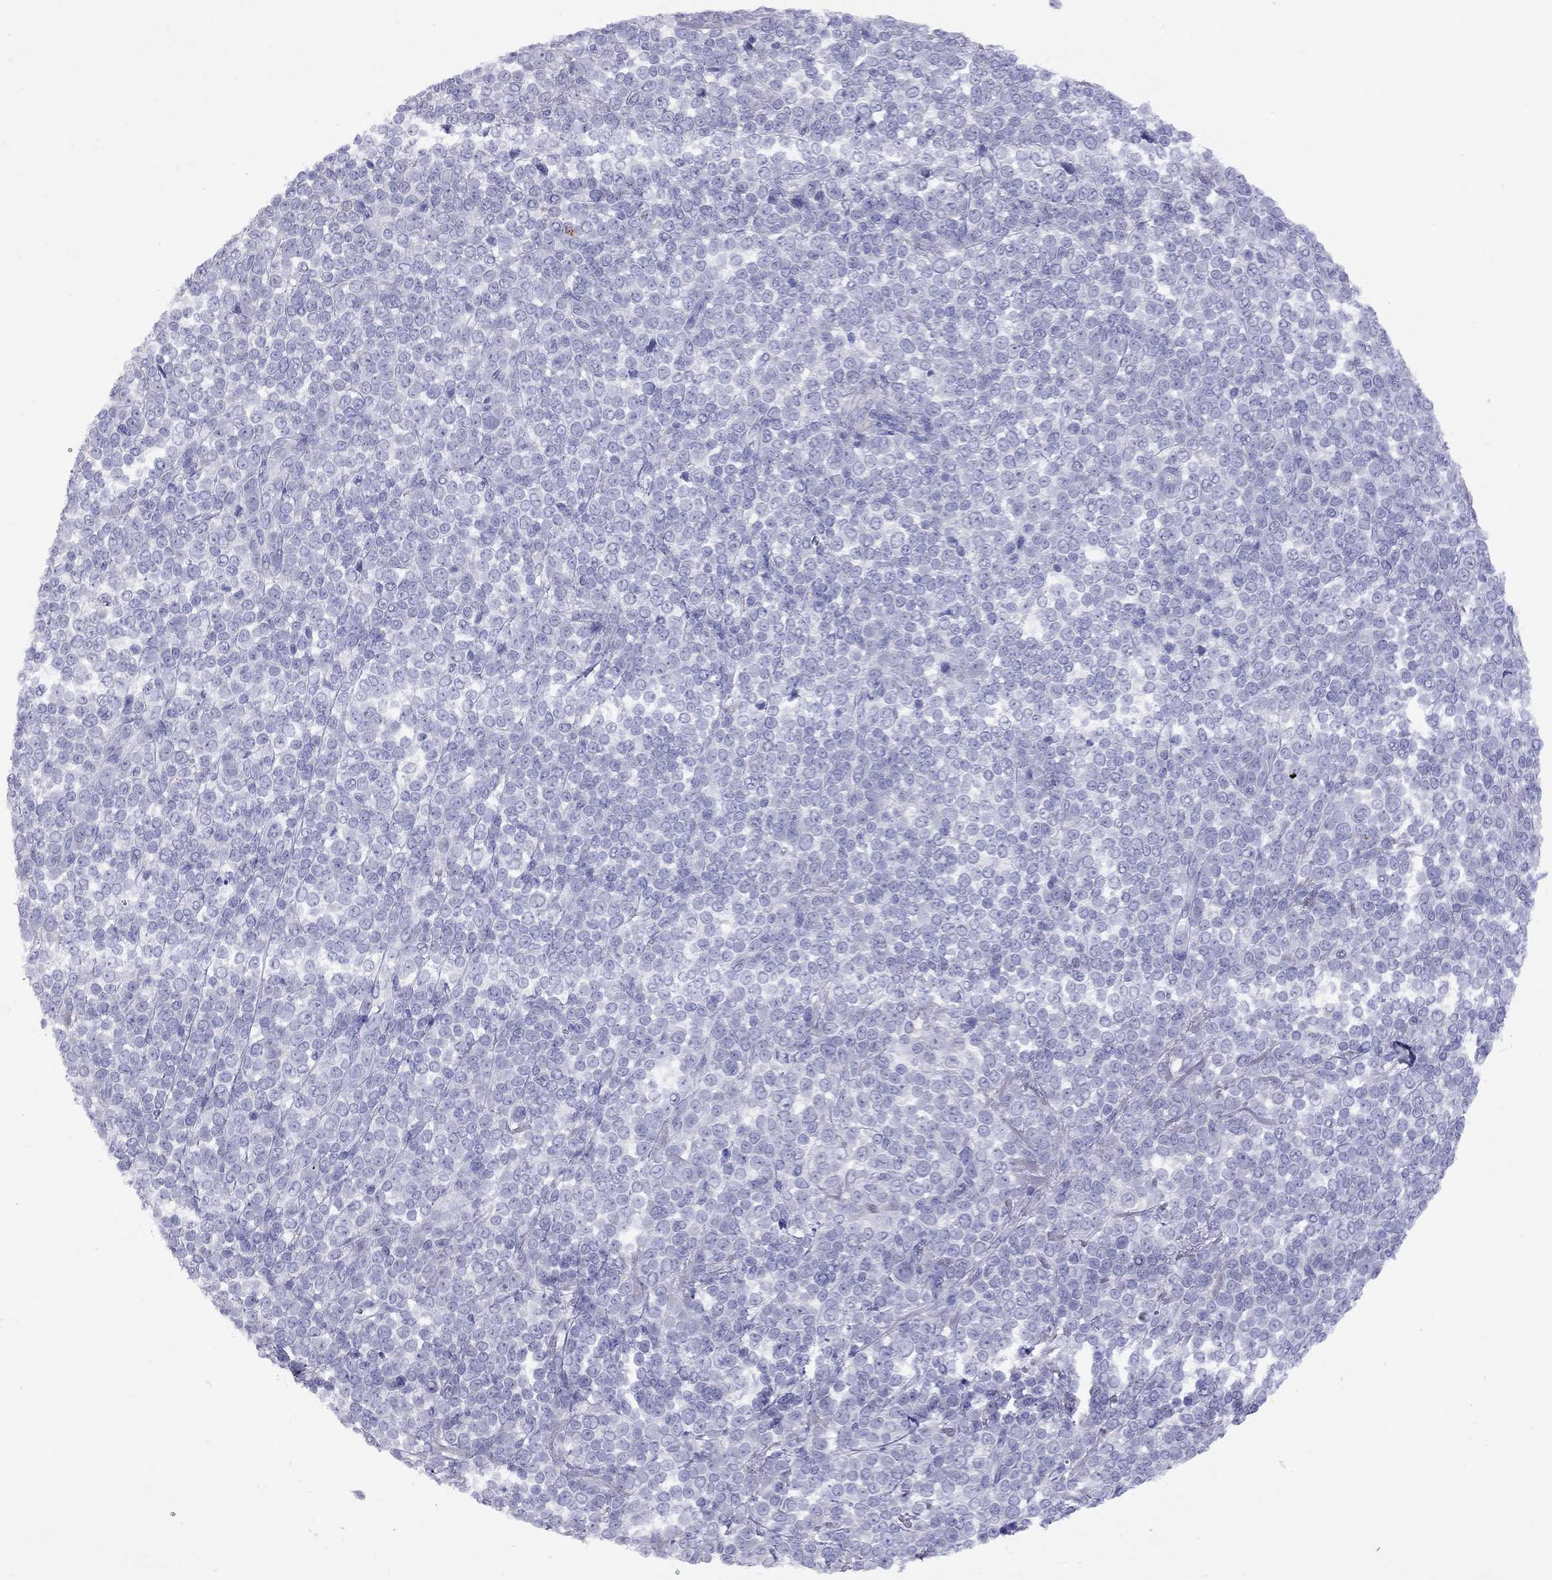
{"staining": {"intensity": "negative", "quantity": "none", "location": "none"}, "tissue": "melanoma", "cell_type": "Tumor cells", "image_type": "cancer", "snomed": [{"axis": "morphology", "description": "Malignant melanoma, NOS"}, {"axis": "topography", "description": "Skin"}], "caption": "Immunohistochemistry photomicrograph of neoplastic tissue: human melanoma stained with DAB (3,3'-diaminobenzidine) reveals no significant protein staining in tumor cells.", "gene": "GNAT3", "patient": {"sex": "female", "age": 95}}